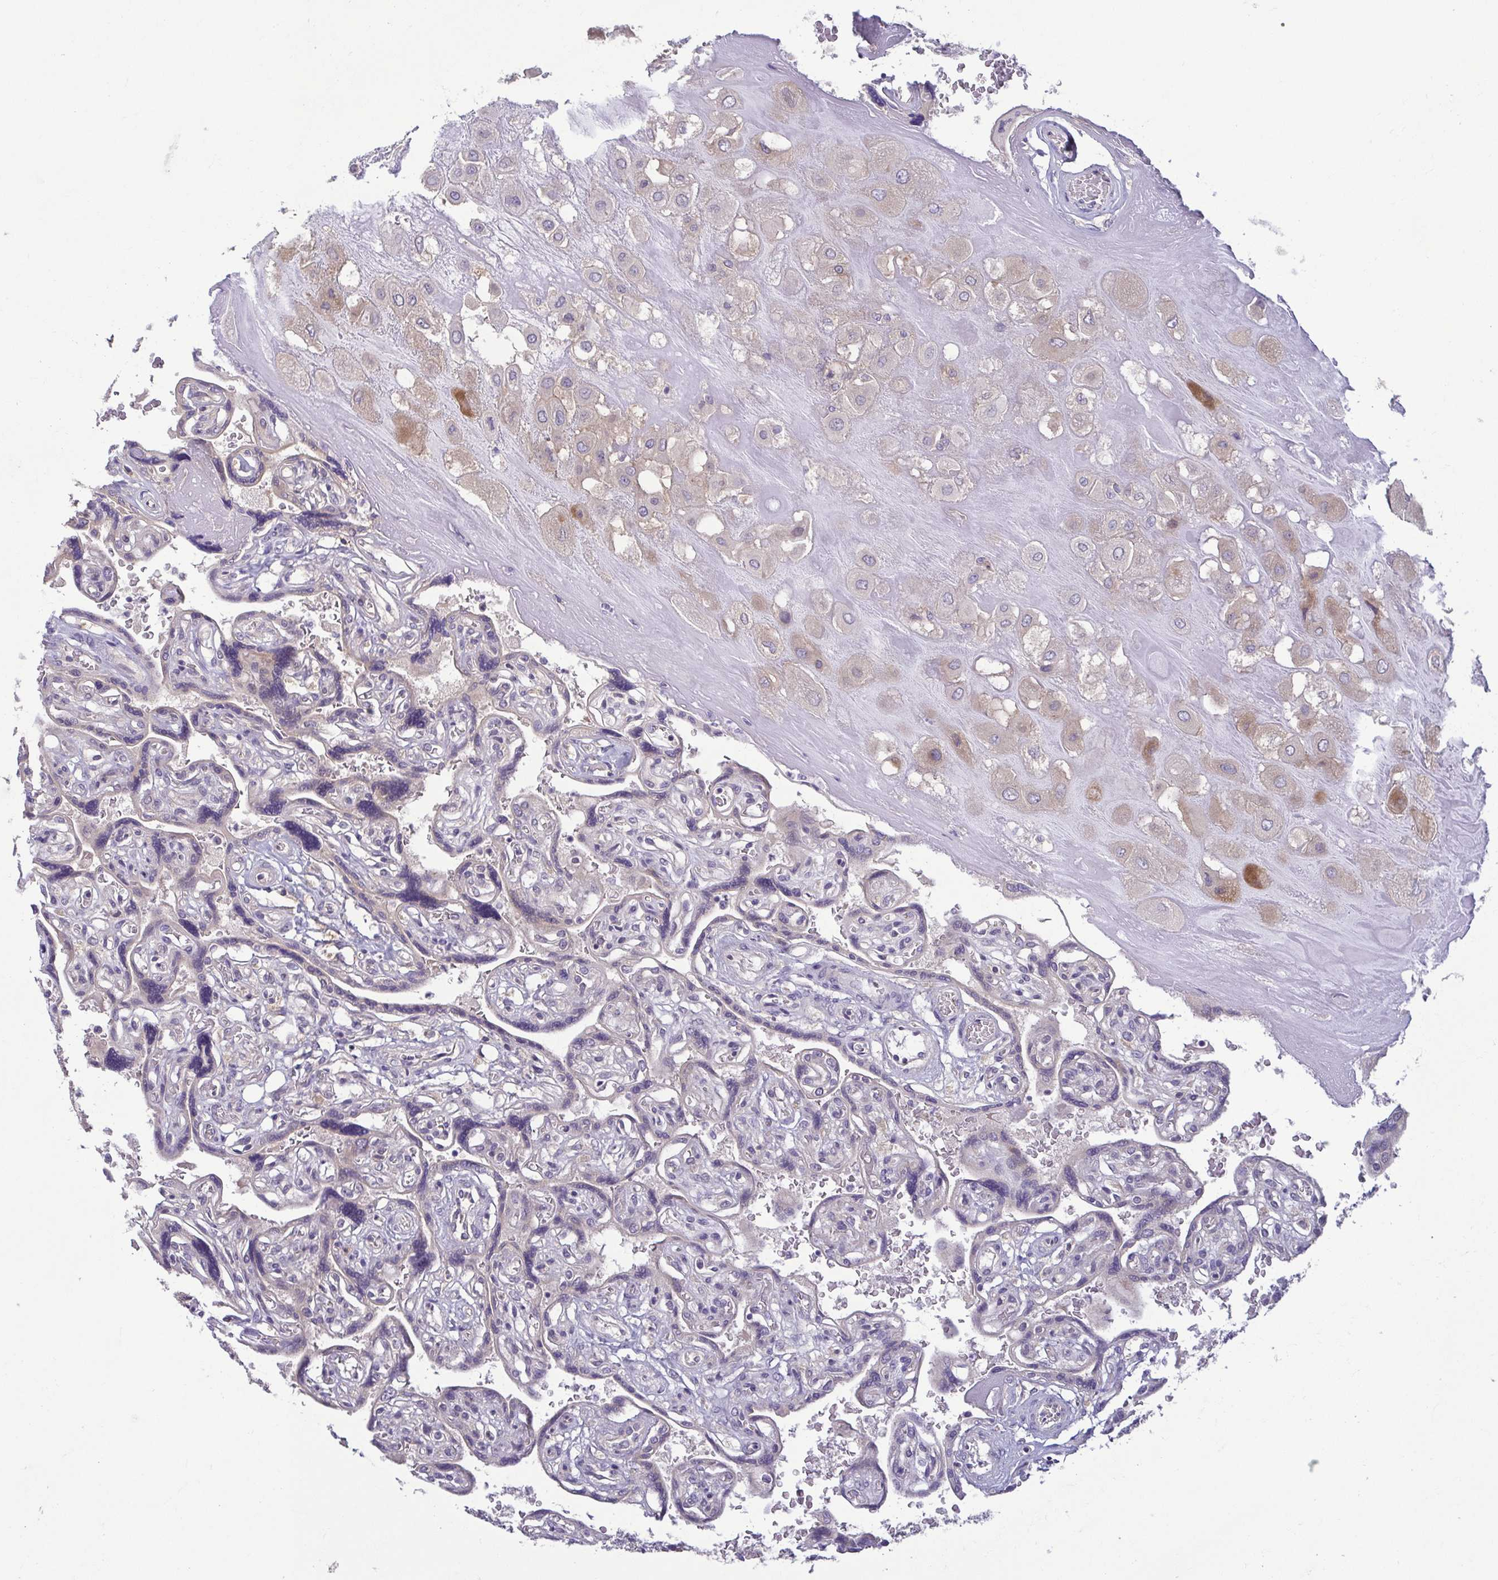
{"staining": {"intensity": "negative", "quantity": "none", "location": "none"}, "tissue": "placenta", "cell_type": "Decidual cells", "image_type": "normal", "snomed": [{"axis": "morphology", "description": "Normal tissue, NOS"}, {"axis": "topography", "description": "Placenta"}], "caption": "The image demonstrates no significant positivity in decidual cells of placenta.", "gene": "LMF2", "patient": {"sex": "female", "age": 32}}